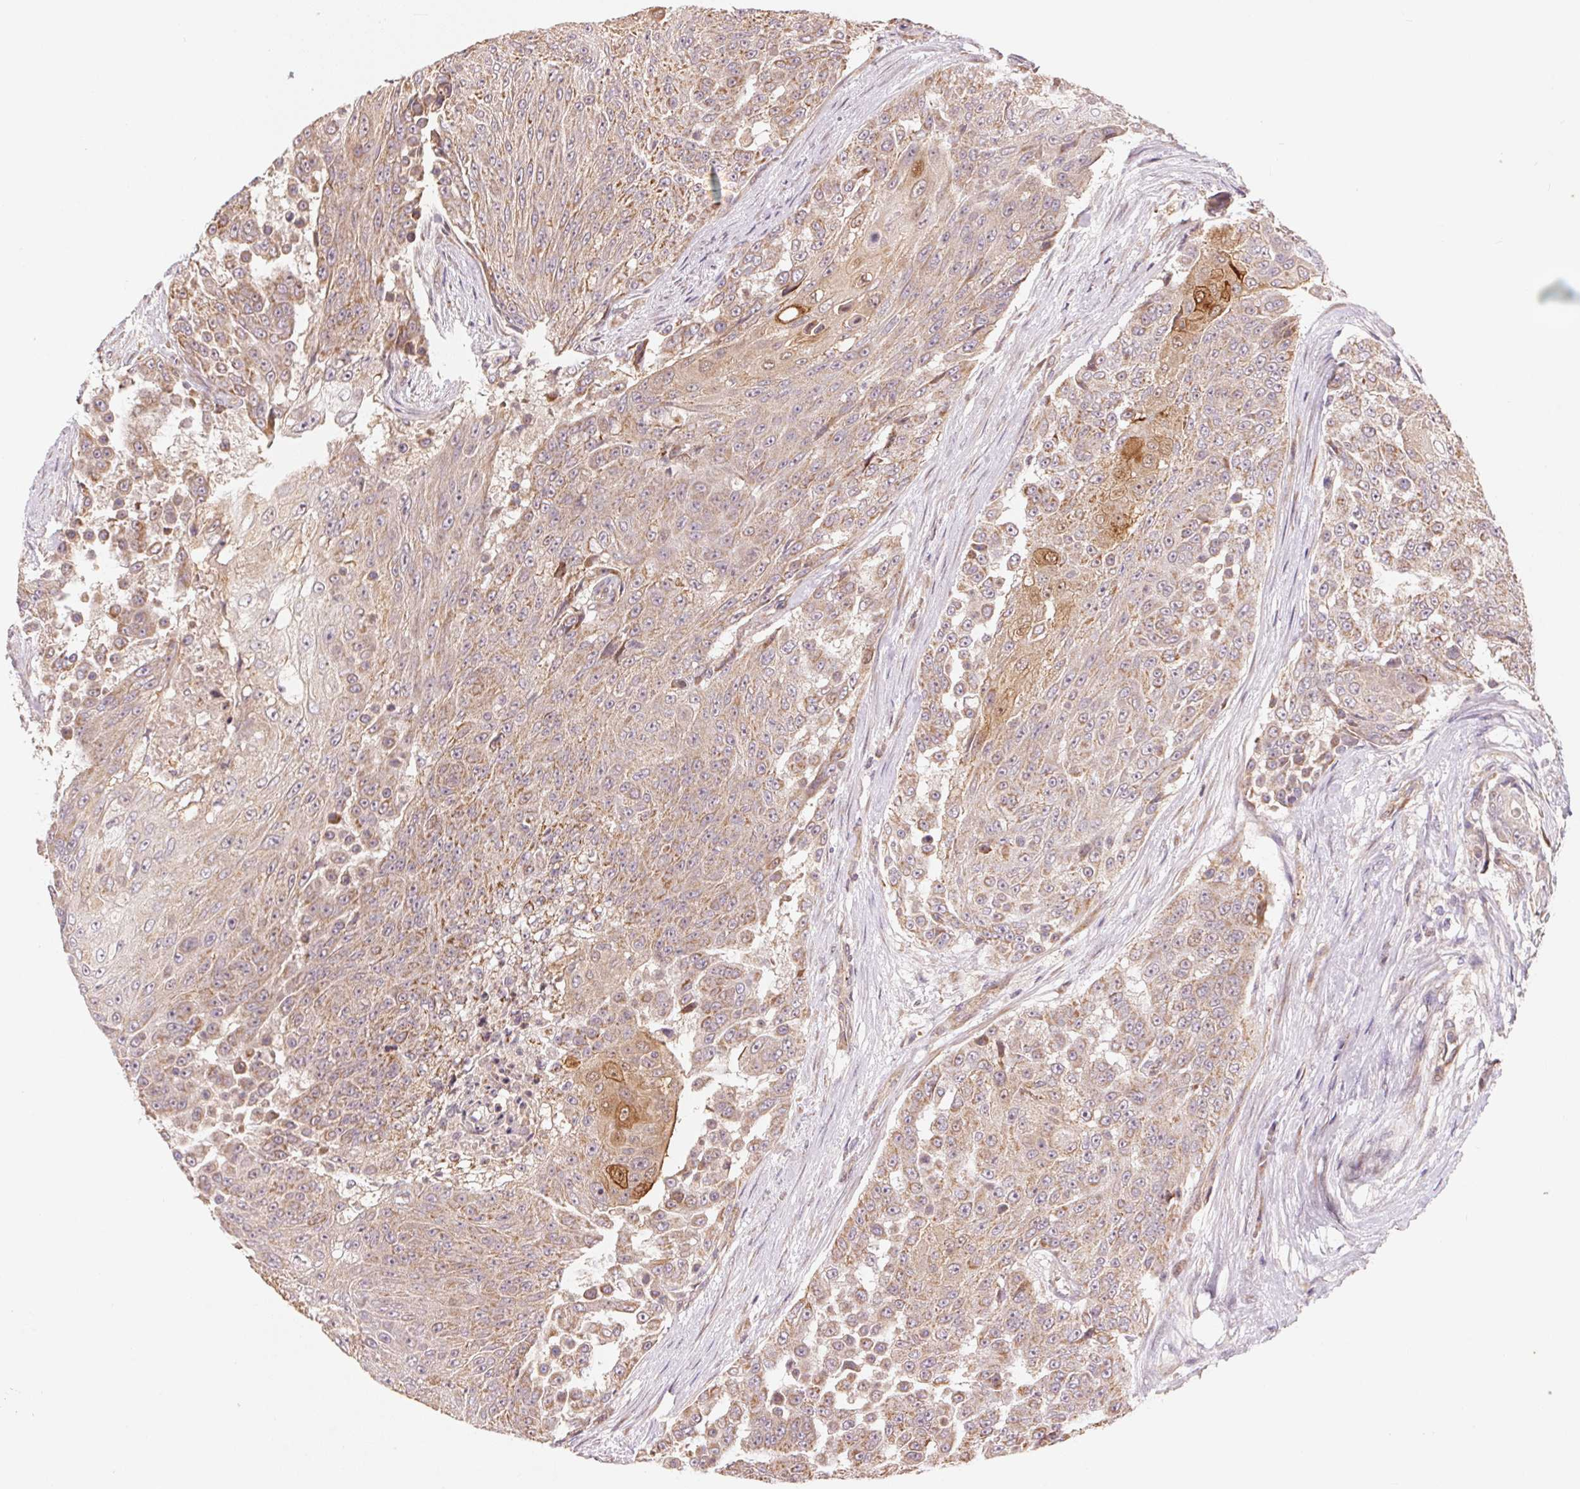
{"staining": {"intensity": "moderate", "quantity": "25%-75%", "location": "cytoplasmic/membranous"}, "tissue": "urothelial cancer", "cell_type": "Tumor cells", "image_type": "cancer", "snomed": [{"axis": "morphology", "description": "Urothelial carcinoma, High grade"}, {"axis": "topography", "description": "Urinary bladder"}], "caption": "A brown stain shows moderate cytoplasmic/membranous expression of a protein in urothelial cancer tumor cells. (DAB = brown stain, brightfield microscopy at high magnification).", "gene": "TNIP2", "patient": {"sex": "female", "age": 63}}